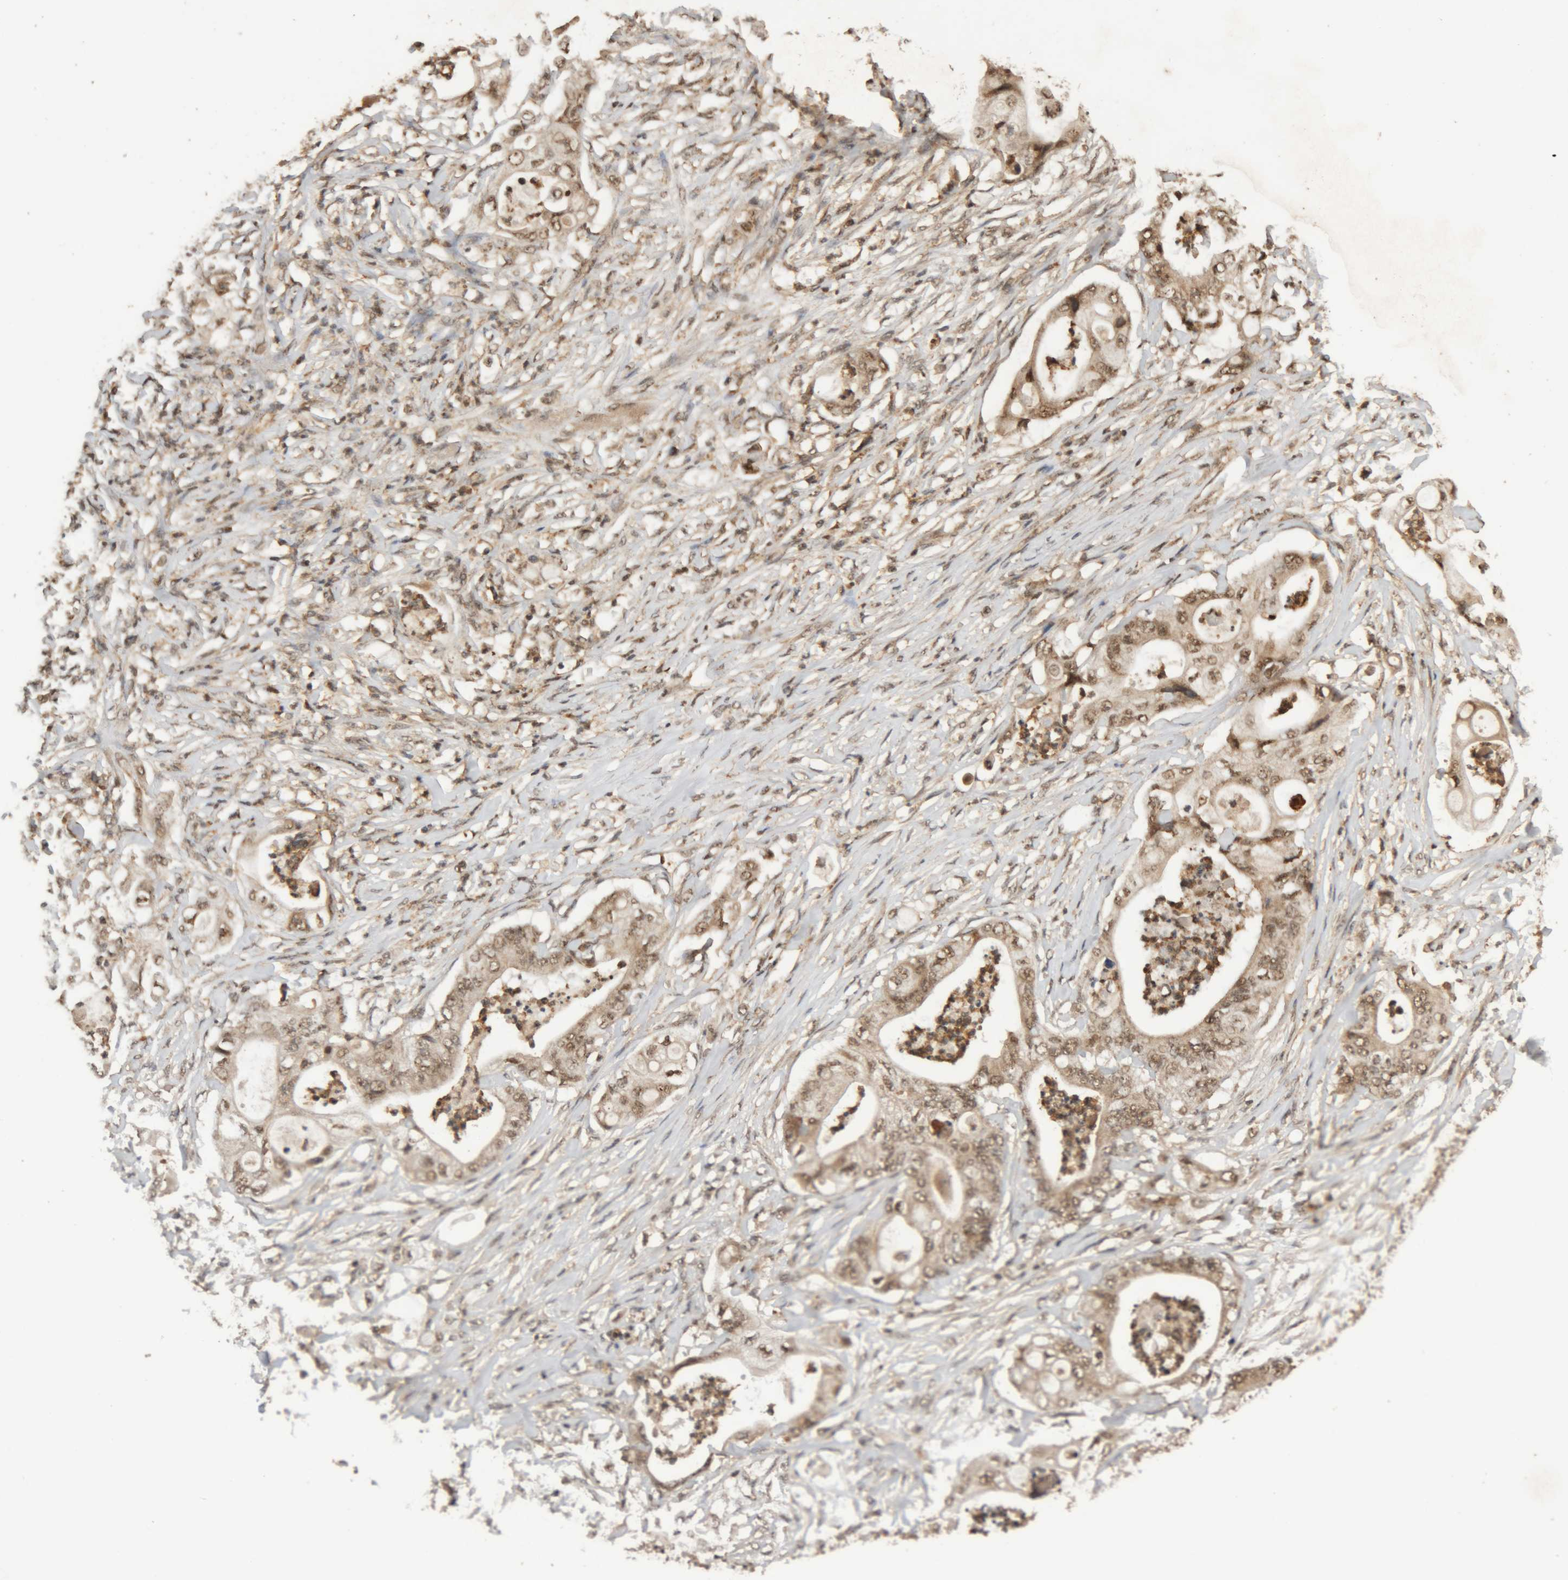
{"staining": {"intensity": "moderate", "quantity": ">75%", "location": "cytoplasmic/membranous,nuclear"}, "tissue": "stomach cancer", "cell_type": "Tumor cells", "image_type": "cancer", "snomed": [{"axis": "morphology", "description": "Adenocarcinoma, NOS"}, {"axis": "topography", "description": "Stomach"}], "caption": "Stomach adenocarcinoma stained with immunohistochemistry exhibits moderate cytoplasmic/membranous and nuclear staining in approximately >75% of tumor cells.", "gene": "KEAP1", "patient": {"sex": "female", "age": 73}}